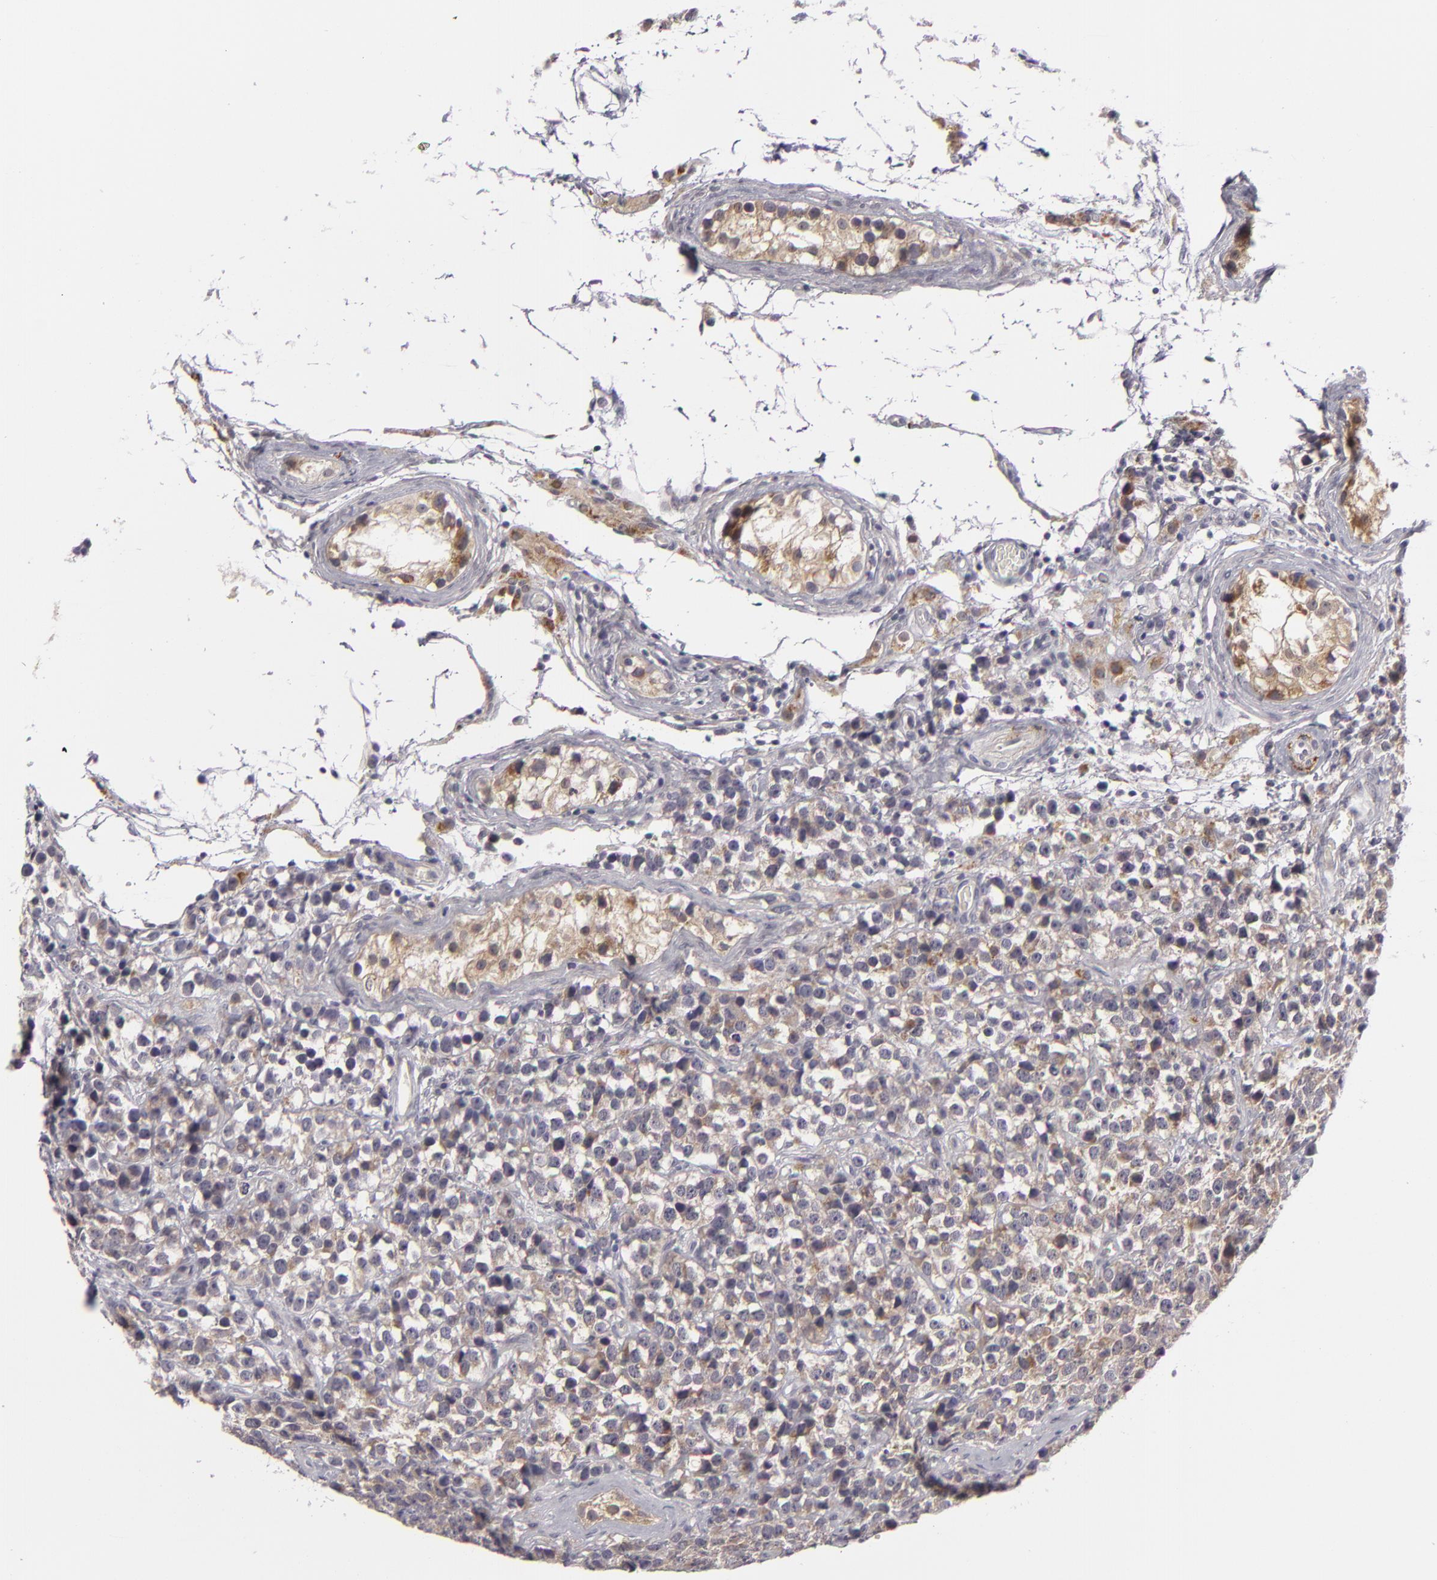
{"staining": {"intensity": "negative", "quantity": "none", "location": "none"}, "tissue": "testis cancer", "cell_type": "Tumor cells", "image_type": "cancer", "snomed": [{"axis": "morphology", "description": "Seminoma, NOS"}, {"axis": "topography", "description": "Testis"}], "caption": "A micrograph of testis seminoma stained for a protein displays no brown staining in tumor cells. (DAB (3,3'-diaminobenzidine) IHC with hematoxylin counter stain).", "gene": "ALCAM", "patient": {"sex": "male", "age": 25}}